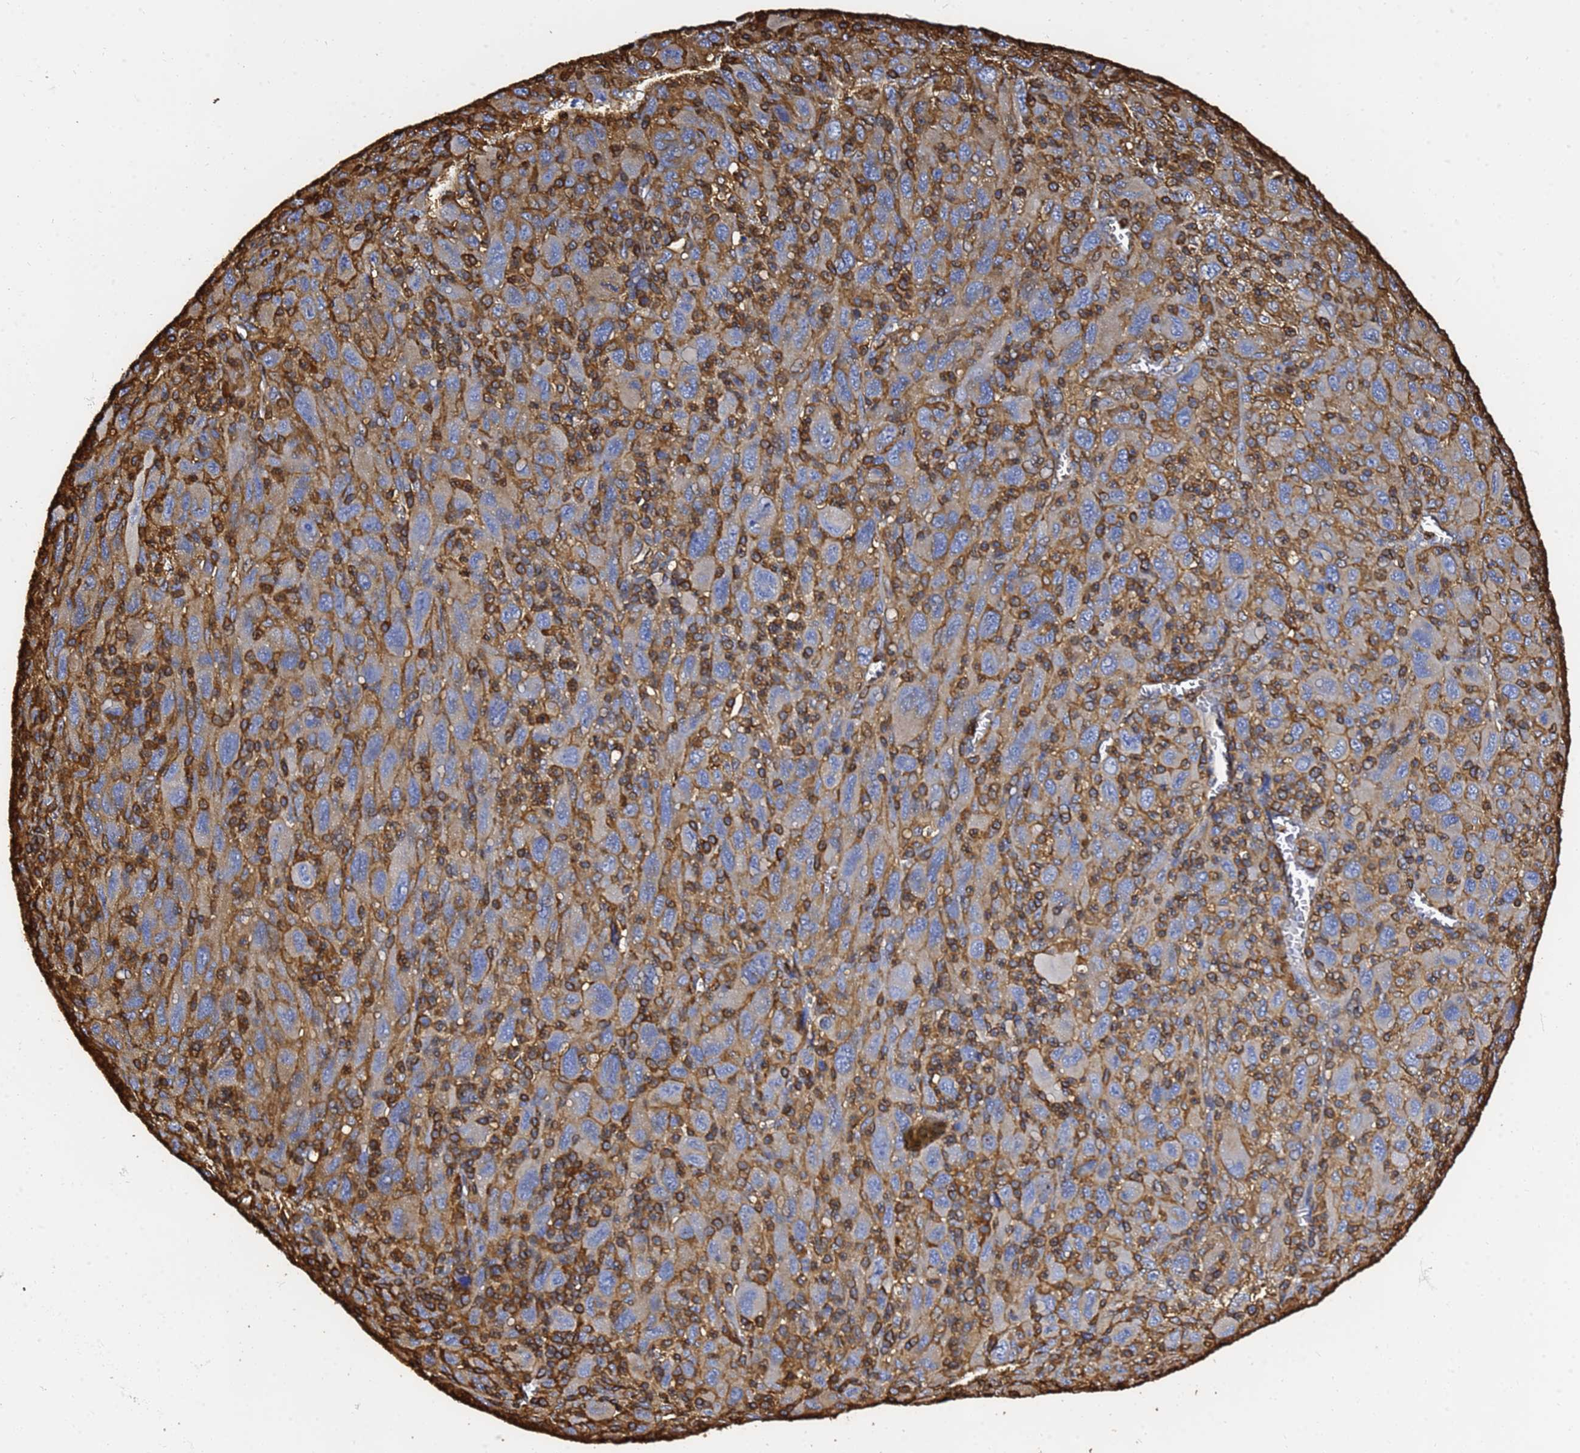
{"staining": {"intensity": "negative", "quantity": "none", "location": "none"}, "tissue": "melanoma", "cell_type": "Tumor cells", "image_type": "cancer", "snomed": [{"axis": "morphology", "description": "Malignant melanoma, Metastatic site"}, {"axis": "topography", "description": "Skin"}], "caption": "A histopathology image of melanoma stained for a protein displays no brown staining in tumor cells.", "gene": "ACTB", "patient": {"sex": "female", "age": 56}}